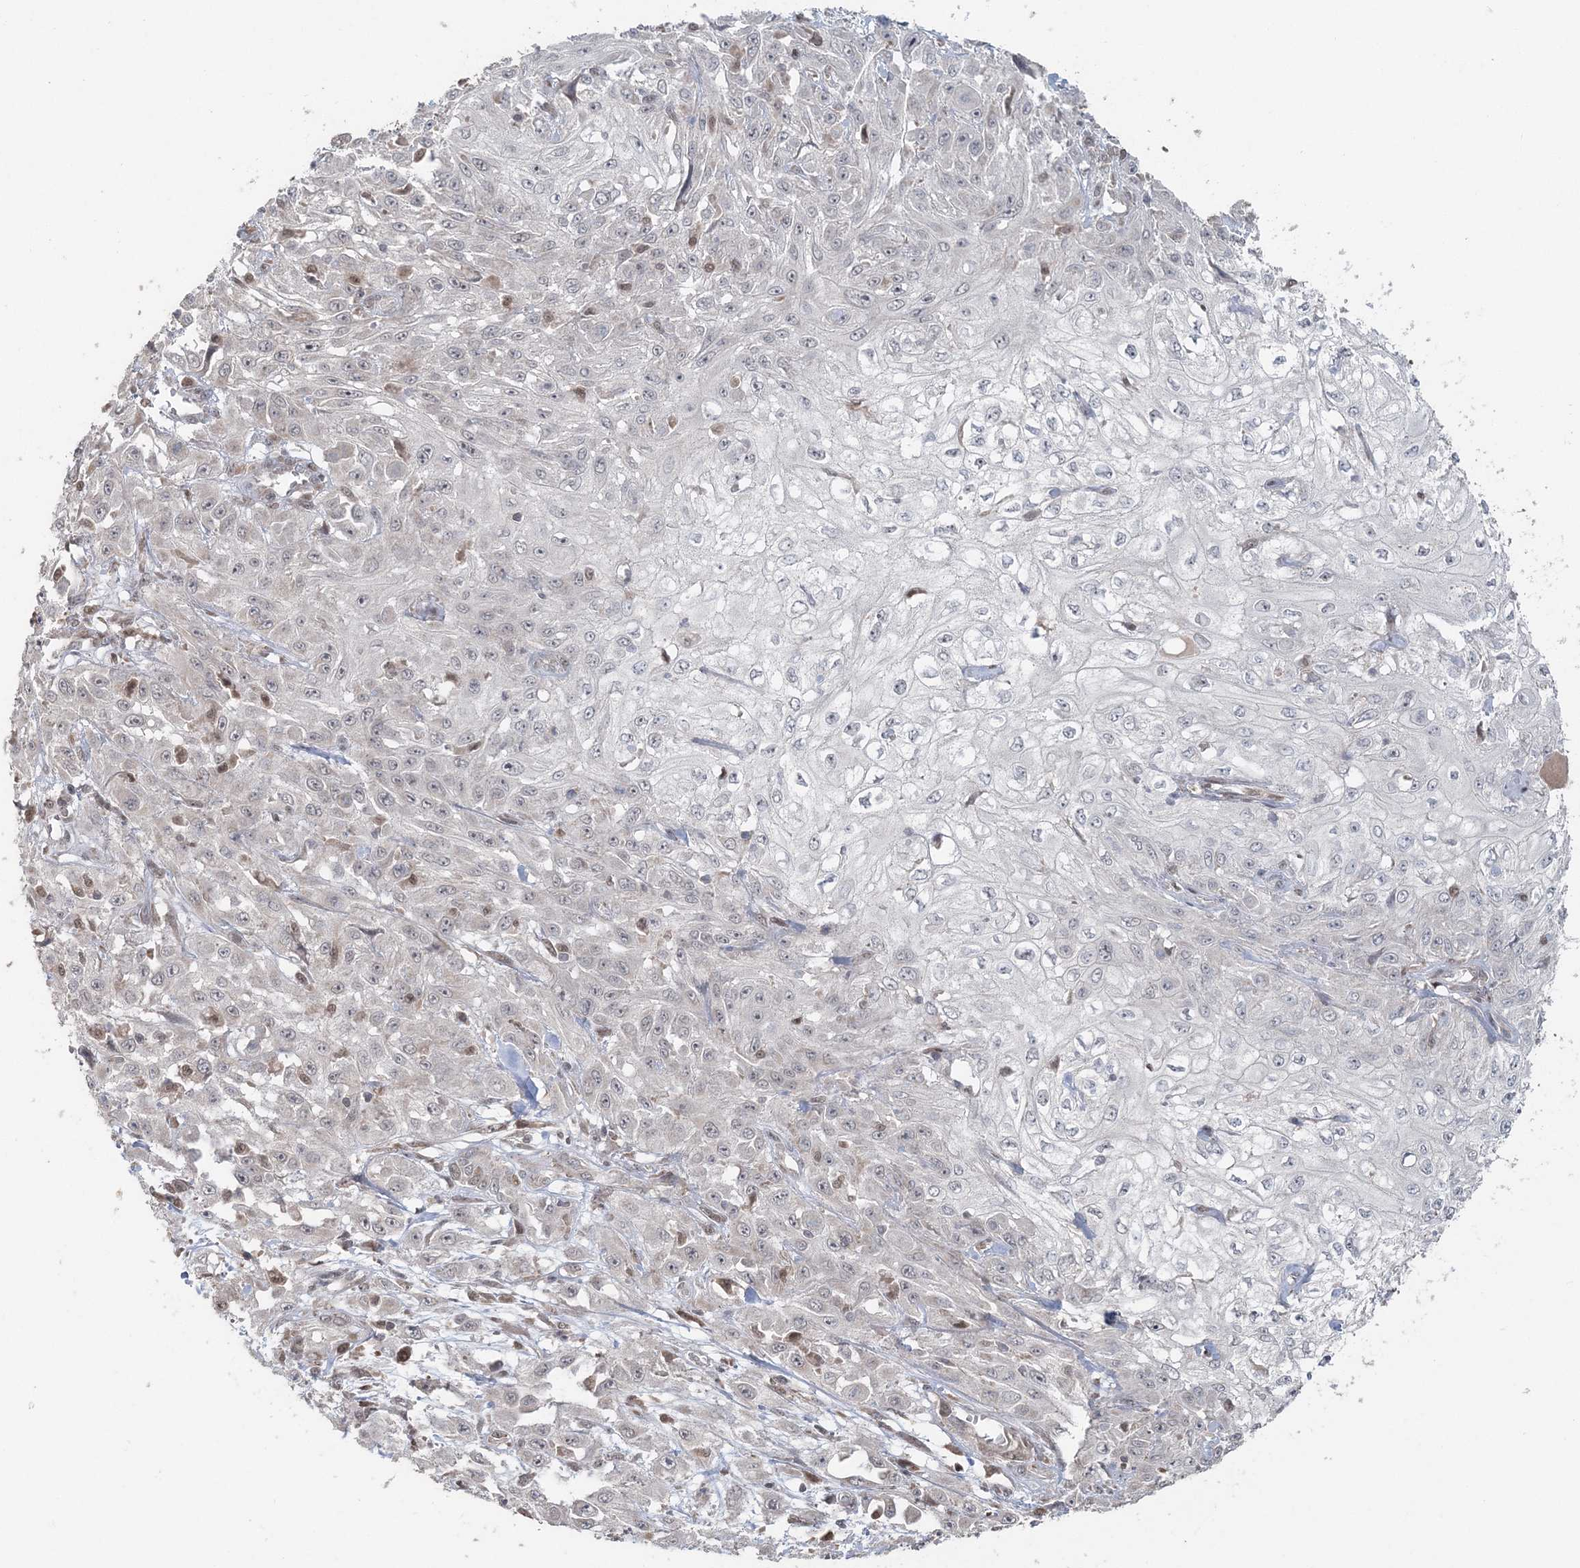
{"staining": {"intensity": "negative", "quantity": "none", "location": "none"}, "tissue": "skin cancer", "cell_type": "Tumor cells", "image_type": "cancer", "snomed": [{"axis": "morphology", "description": "Squamous cell carcinoma, NOS"}, {"axis": "morphology", "description": "Squamous cell carcinoma, metastatic, NOS"}, {"axis": "topography", "description": "Skin"}, {"axis": "topography", "description": "Lymph node"}], "caption": "Immunohistochemical staining of skin cancer demonstrates no significant expression in tumor cells. (IHC, brightfield microscopy, high magnification).", "gene": "SLU7", "patient": {"sex": "male", "age": 75}}